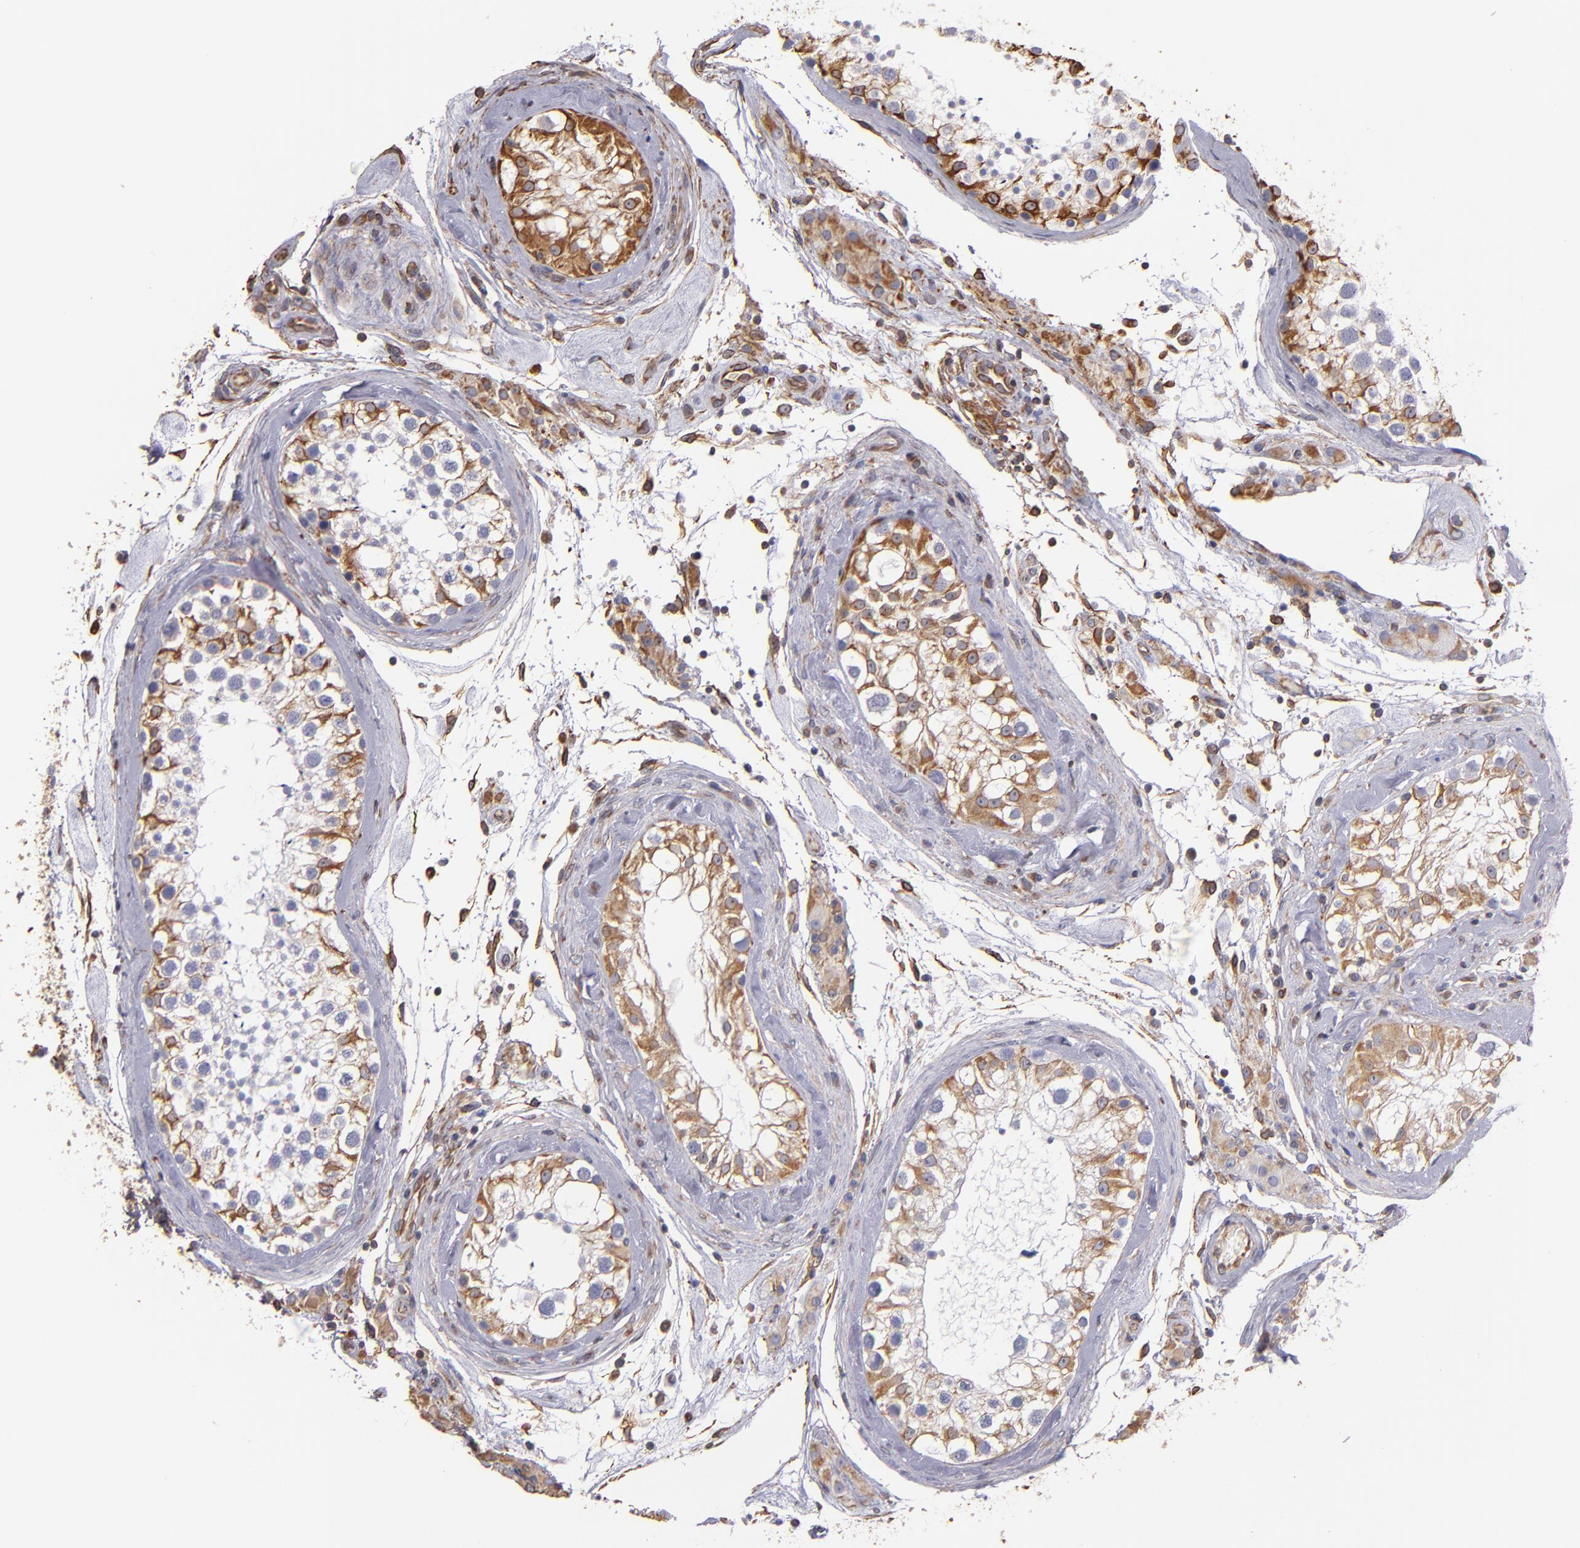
{"staining": {"intensity": "moderate", "quantity": "25%-75%", "location": "cytoplasmic/membranous"}, "tissue": "testis", "cell_type": "Cells in seminiferous ducts", "image_type": "normal", "snomed": [{"axis": "morphology", "description": "Normal tissue, NOS"}, {"axis": "topography", "description": "Testis"}], "caption": "A medium amount of moderate cytoplasmic/membranous expression is seen in about 25%-75% of cells in seminiferous ducts in normal testis. The staining is performed using DAB brown chromogen to label protein expression. The nuclei are counter-stained blue using hematoxylin.", "gene": "ABCC1", "patient": {"sex": "male", "age": 46}}